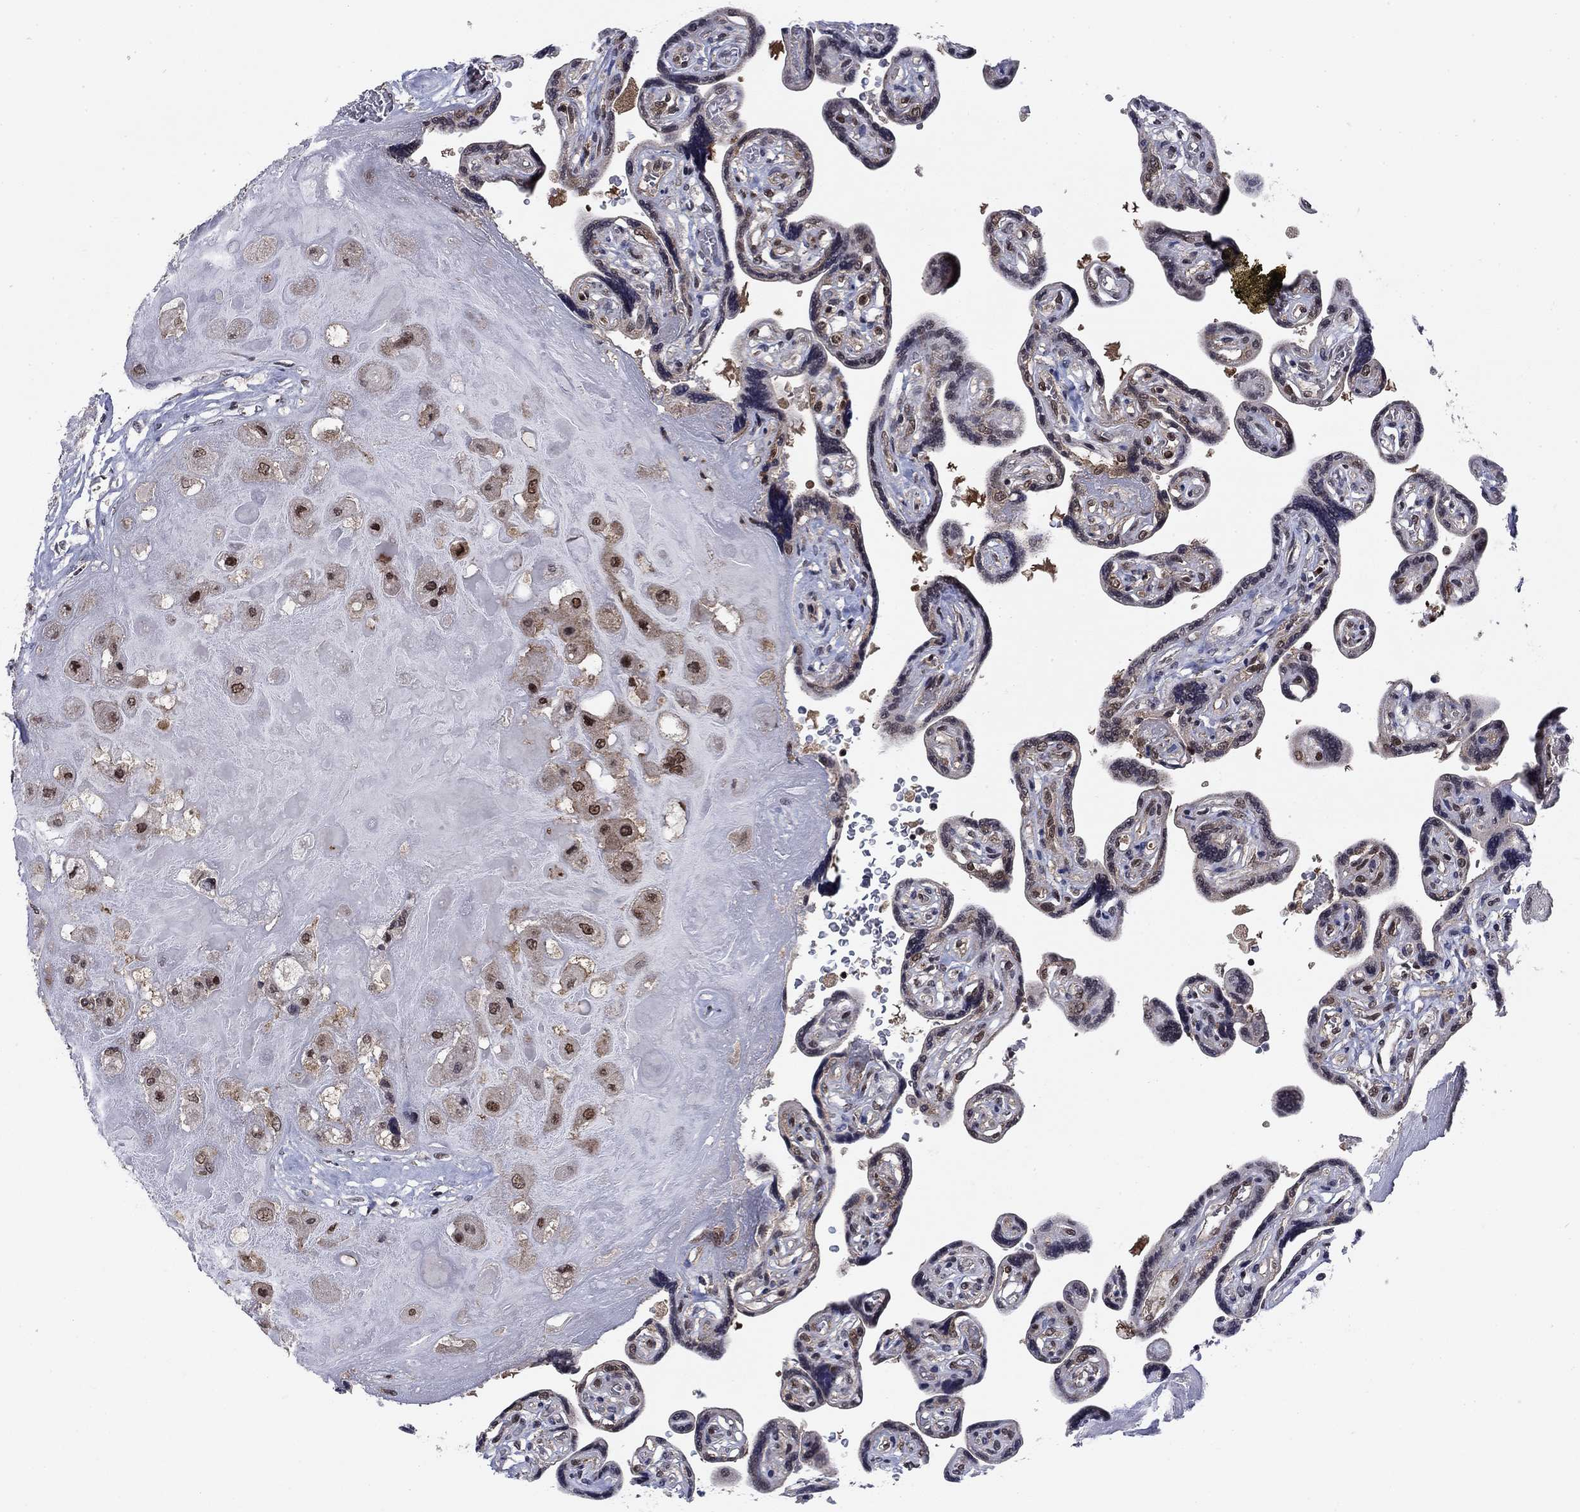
{"staining": {"intensity": "moderate", "quantity": ">75%", "location": "cytoplasmic/membranous,nuclear"}, "tissue": "placenta", "cell_type": "Decidual cells", "image_type": "normal", "snomed": [{"axis": "morphology", "description": "Normal tissue, NOS"}, {"axis": "topography", "description": "Placenta"}], "caption": "The histopathology image demonstrates staining of unremarkable placenta, revealing moderate cytoplasmic/membranous,nuclear protein expression (brown color) within decidual cells. (DAB (3,3'-diaminobenzidine) = brown stain, brightfield microscopy at high magnification).", "gene": "DNAJA1", "patient": {"sex": "female", "age": 32}}